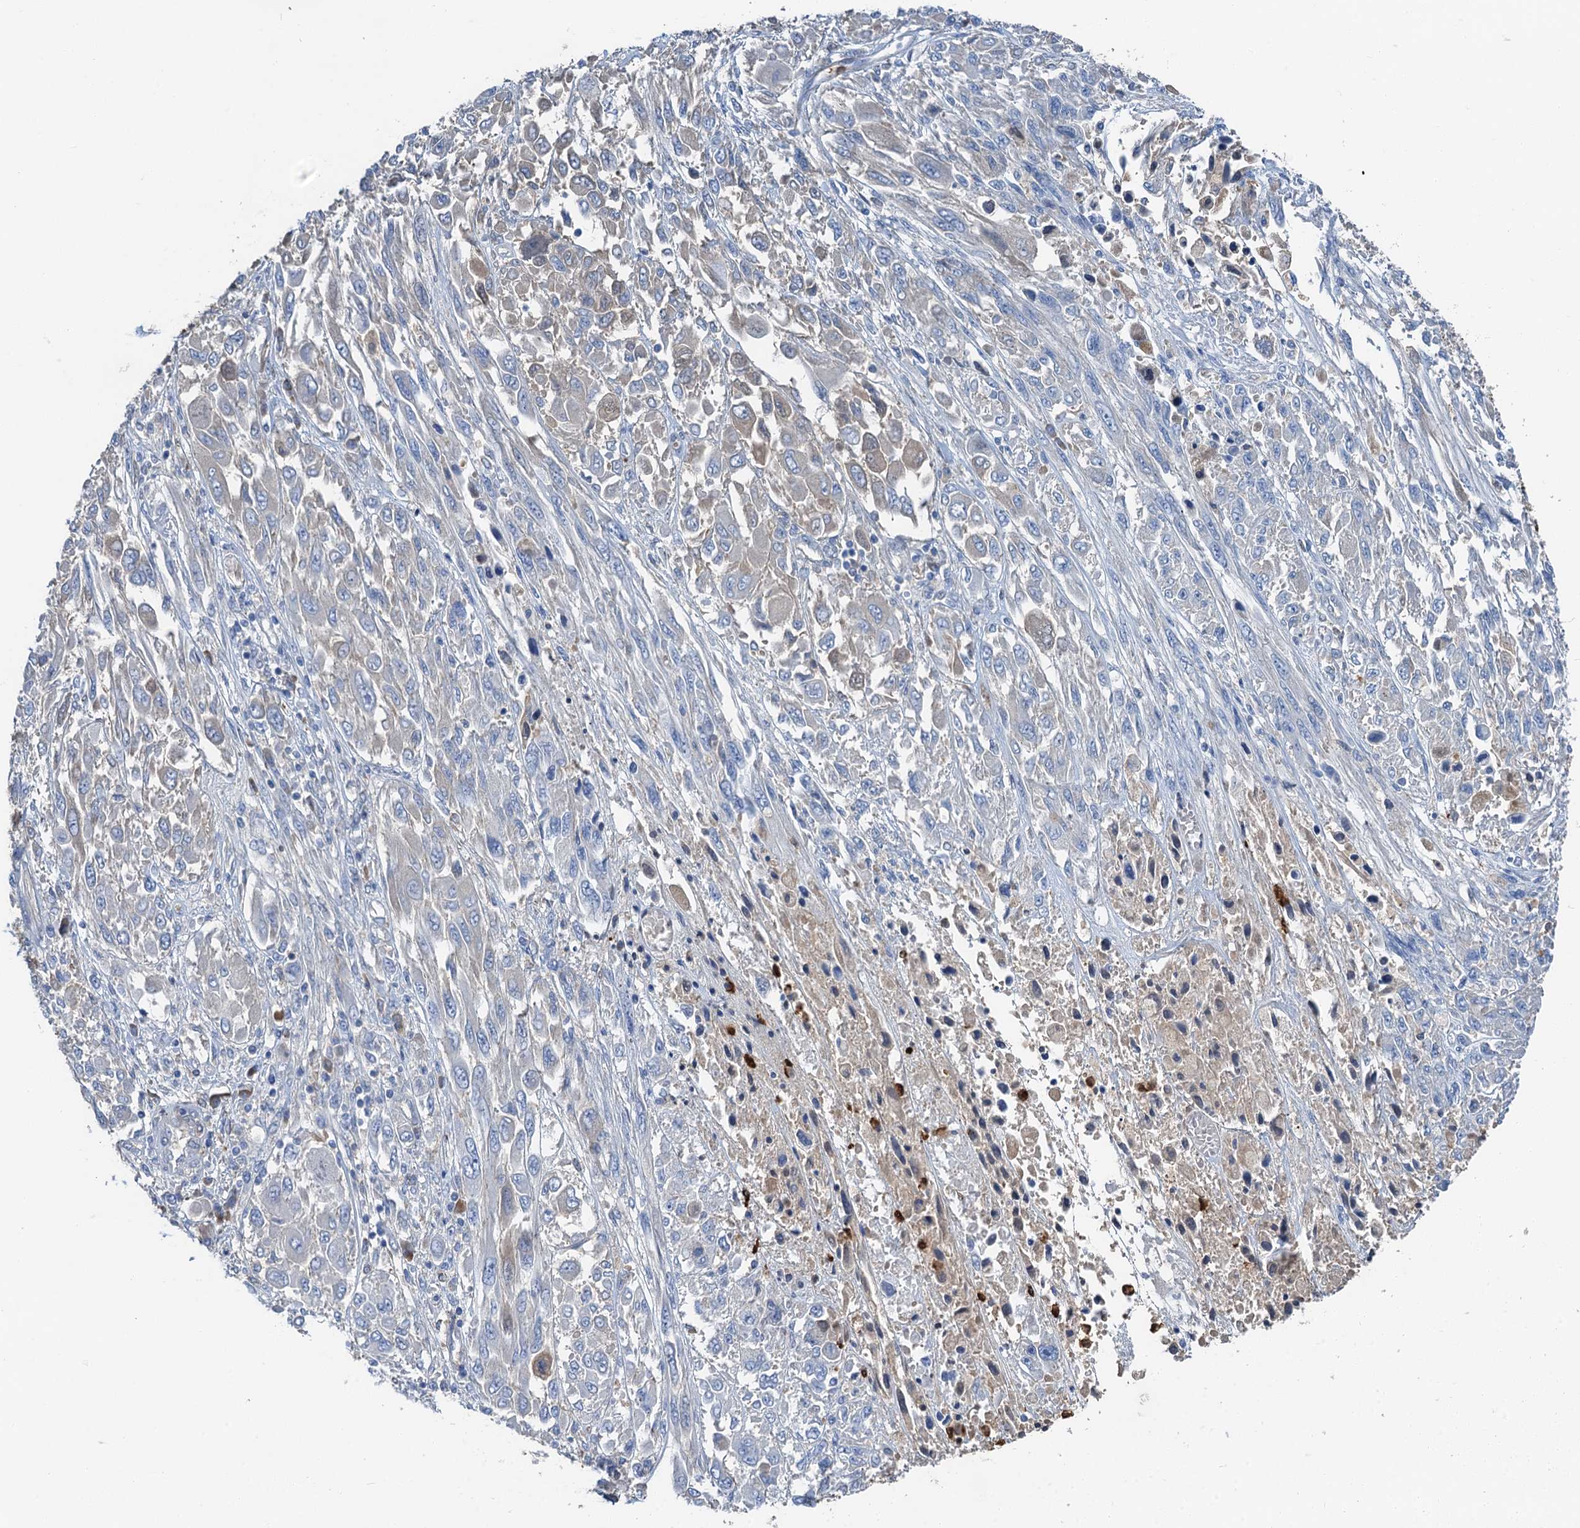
{"staining": {"intensity": "negative", "quantity": "none", "location": "none"}, "tissue": "melanoma", "cell_type": "Tumor cells", "image_type": "cancer", "snomed": [{"axis": "morphology", "description": "Malignant melanoma, NOS"}, {"axis": "topography", "description": "Skin"}], "caption": "The immunohistochemistry (IHC) histopathology image has no significant positivity in tumor cells of melanoma tissue.", "gene": "OTOA", "patient": {"sex": "female", "age": 91}}